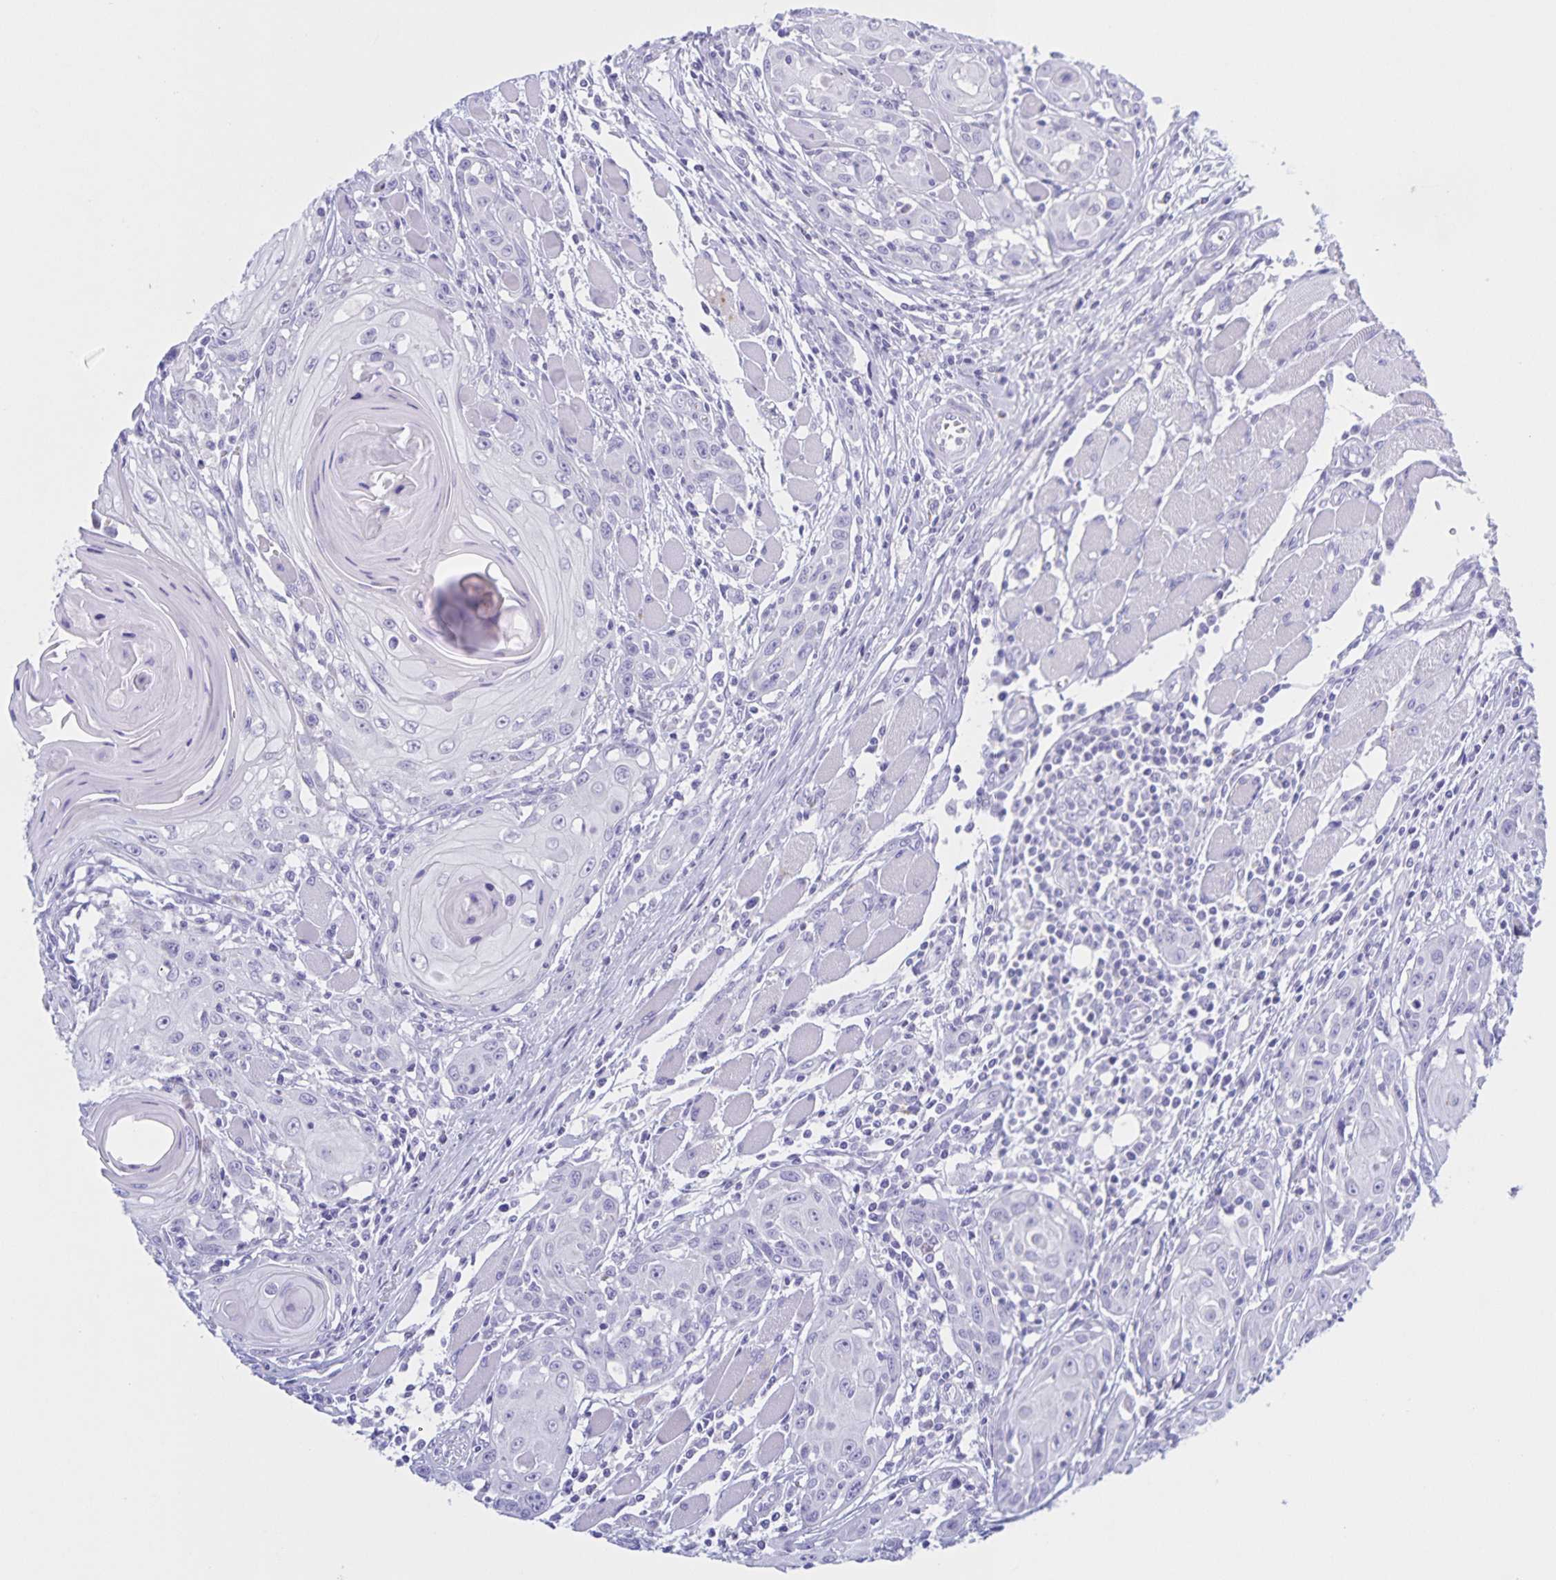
{"staining": {"intensity": "negative", "quantity": "none", "location": "none"}, "tissue": "head and neck cancer", "cell_type": "Tumor cells", "image_type": "cancer", "snomed": [{"axis": "morphology", "description": "Squamous cell carcinoma, NOS"}, {"axis": "topography", "description": "Head-Neck"}], "caption": "The image reveals no significant expression in tumor cells of head and neck cancer (squamous cell carcinoma). (Brightfield microscopy of DAB (3,3'-diaminobenzidine) immunohistochemistry at high magnification).", "gene": "CATSPER4", "patient": {"sex": "female", "age": 80}}